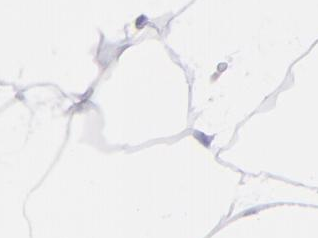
{"staining": {"intensity": "negative", "quantity": "none", "location": "none"}, "tissue": "adipose tissue", "cell_type": "Adipocytes", "image_type": "normal", "snomed": [{"axis": "morphology", "description": "Normal tissue, NOS"}, {"axis": "morphology", "description": "Duct carcinoma"}, {"axis": "topography", "description": "Breast"}, {"axis": "topography", "description": "Adipose tissue"}], "caption": "This is an immunohistochemistry (IHC) histopathology image of unremarkable human adipose tissue. There is no staining in adipocytes.", "gene": "SELPLG", "patient": {"sex": "female", "age": 37}}